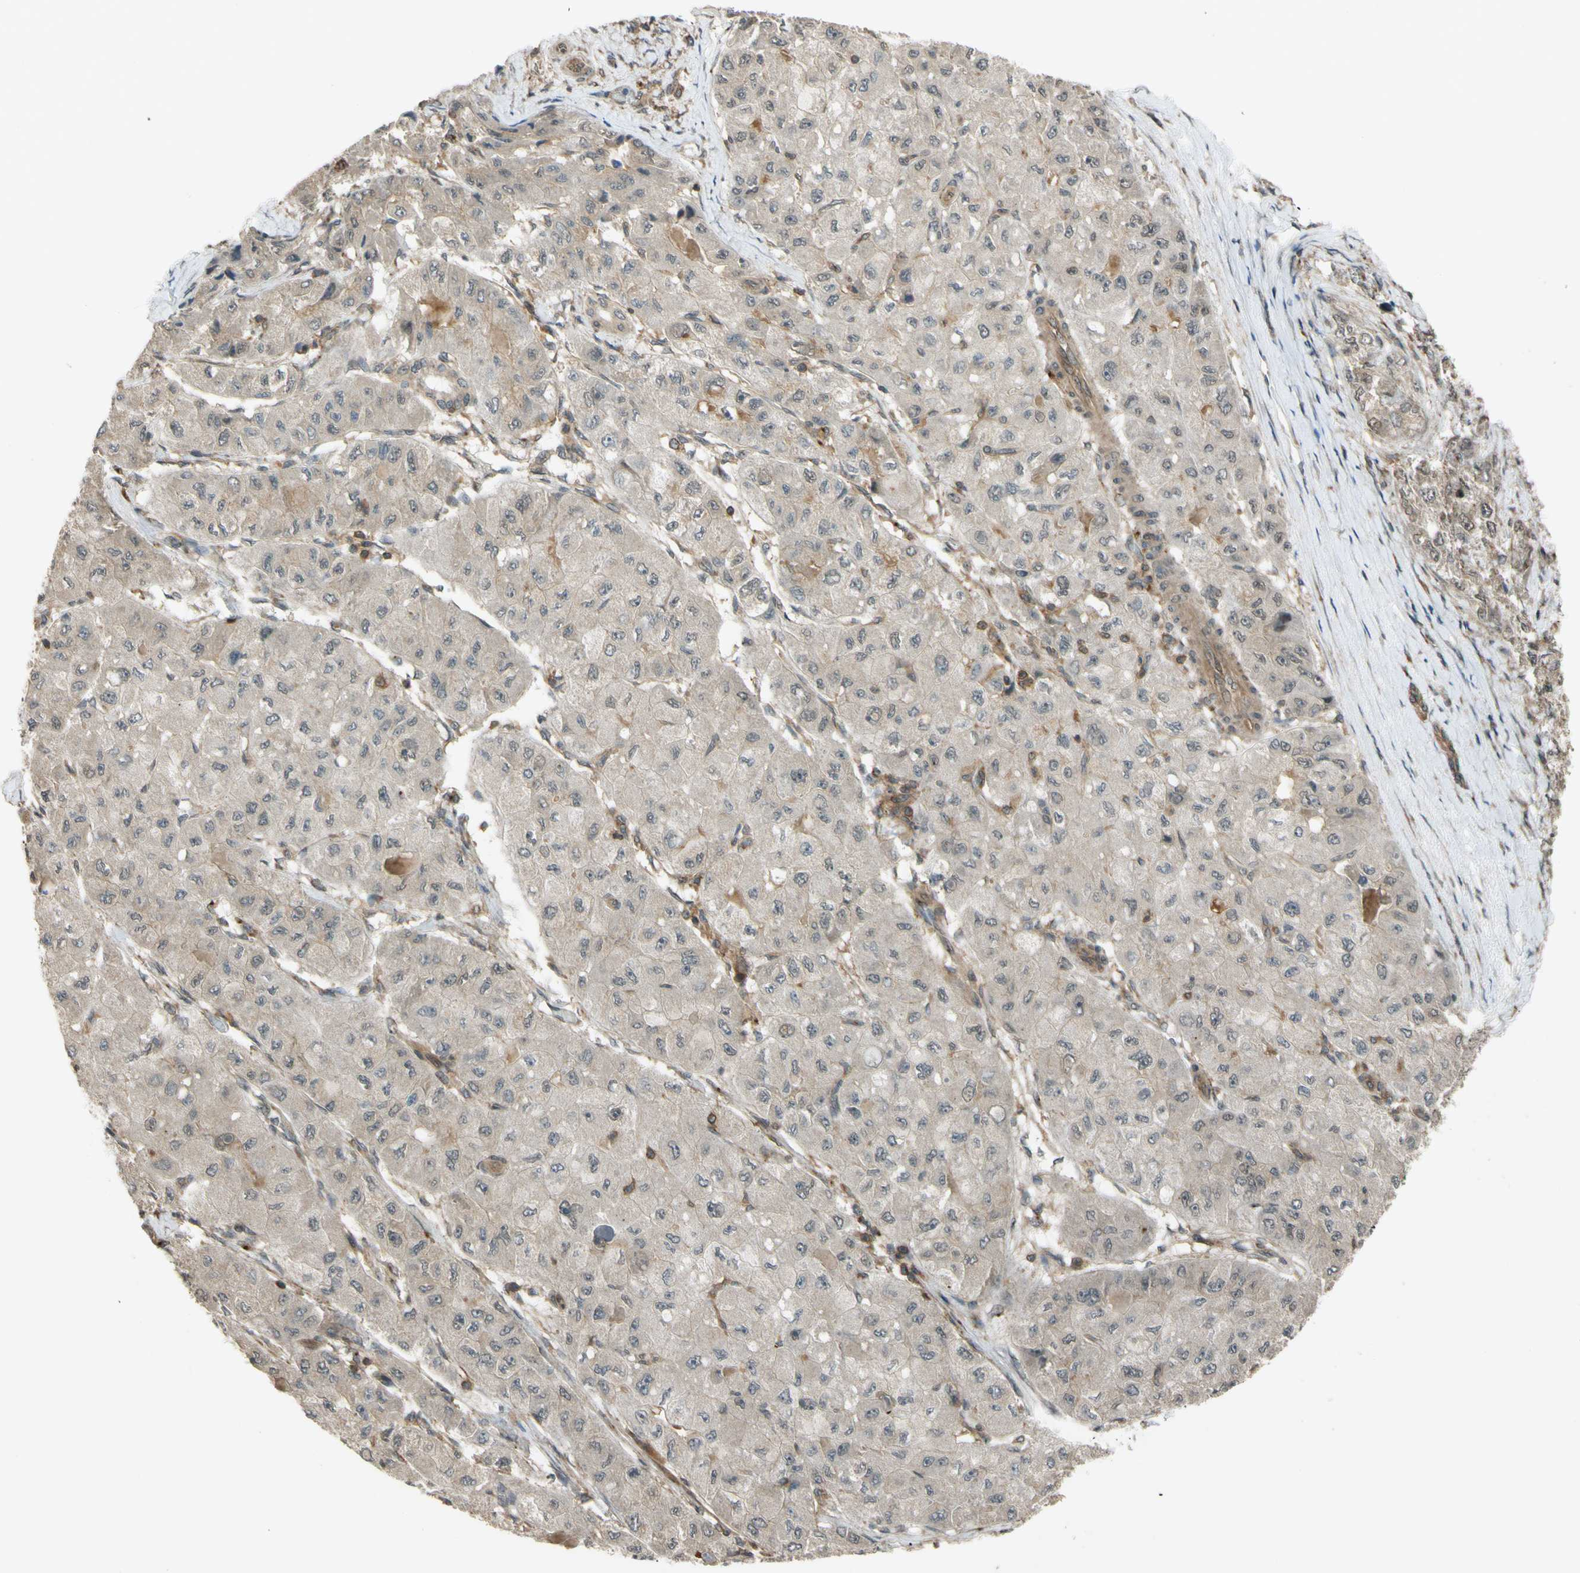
{"staining": {"intensity": "weak", "quantity": "<25%", "location": "nuclear"}, "tissue": "liver cancer", "cell_type": "Tumor cells", "image_type": "cancer", "snomed": [{"axis": "morphology", "description": "Carcinoma, Hepatocellular, NOS"}, {"axis": "topography", "description": "Liver"}], "caption": "IHC of human liver hepatocellular carcinoma displays no positivity in tumor cells.", "gene": "FLII", "patient": {"sex": "male", "age": 80}}